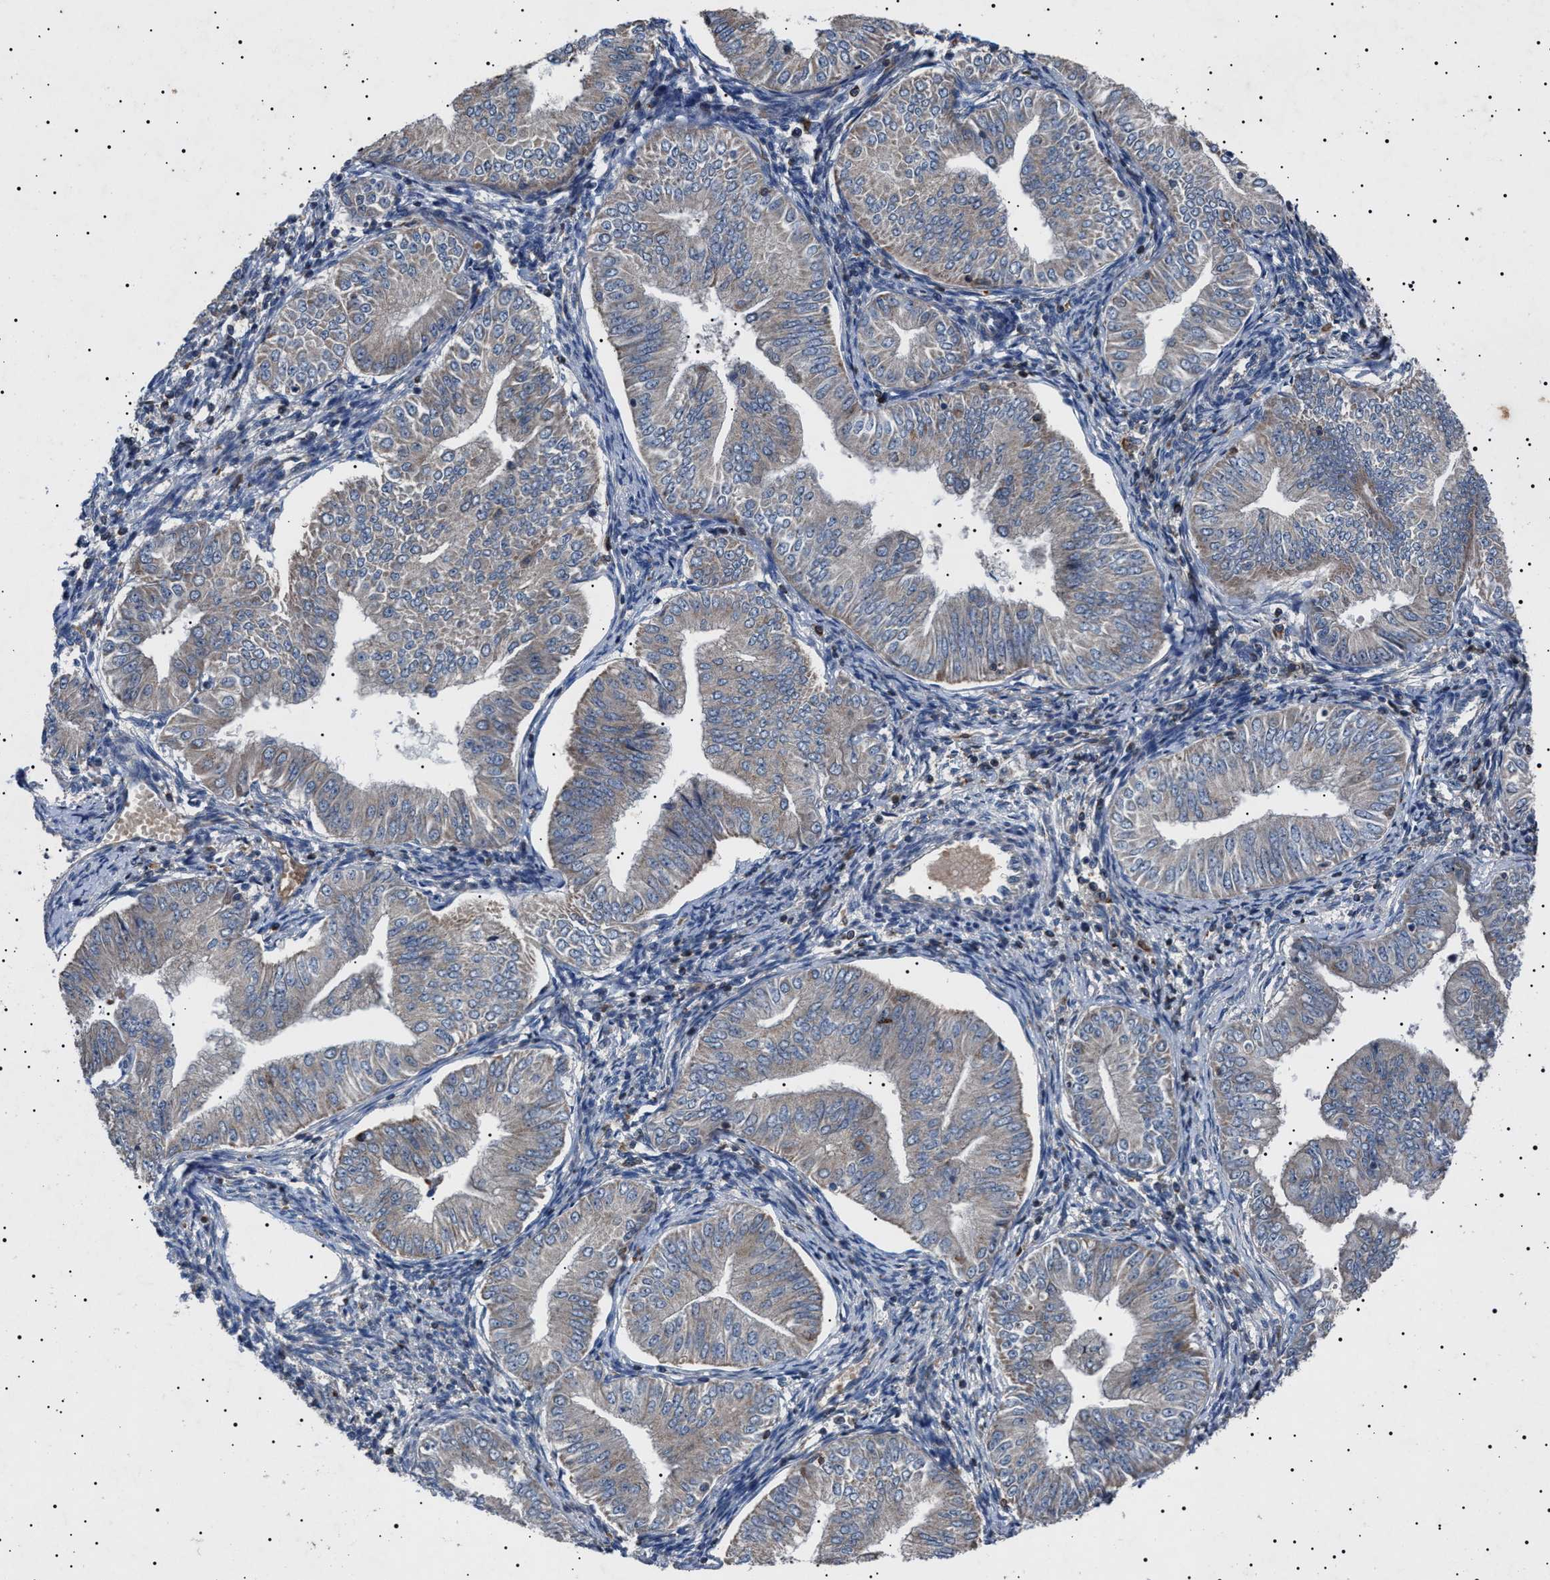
{"staining": {"intensity": "negative", "quantity": "none", "location": "none"}, "tissue": "endometrial cancer", "cell_type": "Tumor cells", "image_type": "cancer", "snomed": [{"axis": "morphology", "description": "Normal tissue, NOS"}, {"axis": "morphology", "description": "Adenocarcinoma, NOS"}, {"axis": "topography", "description": "Endometrium"}], "caption": "IHC of endometrial adenocarcinoma displays no expression in tumor cells.", "gene": "PTRH1", "patient": {"sex": "female", "age": 53}}